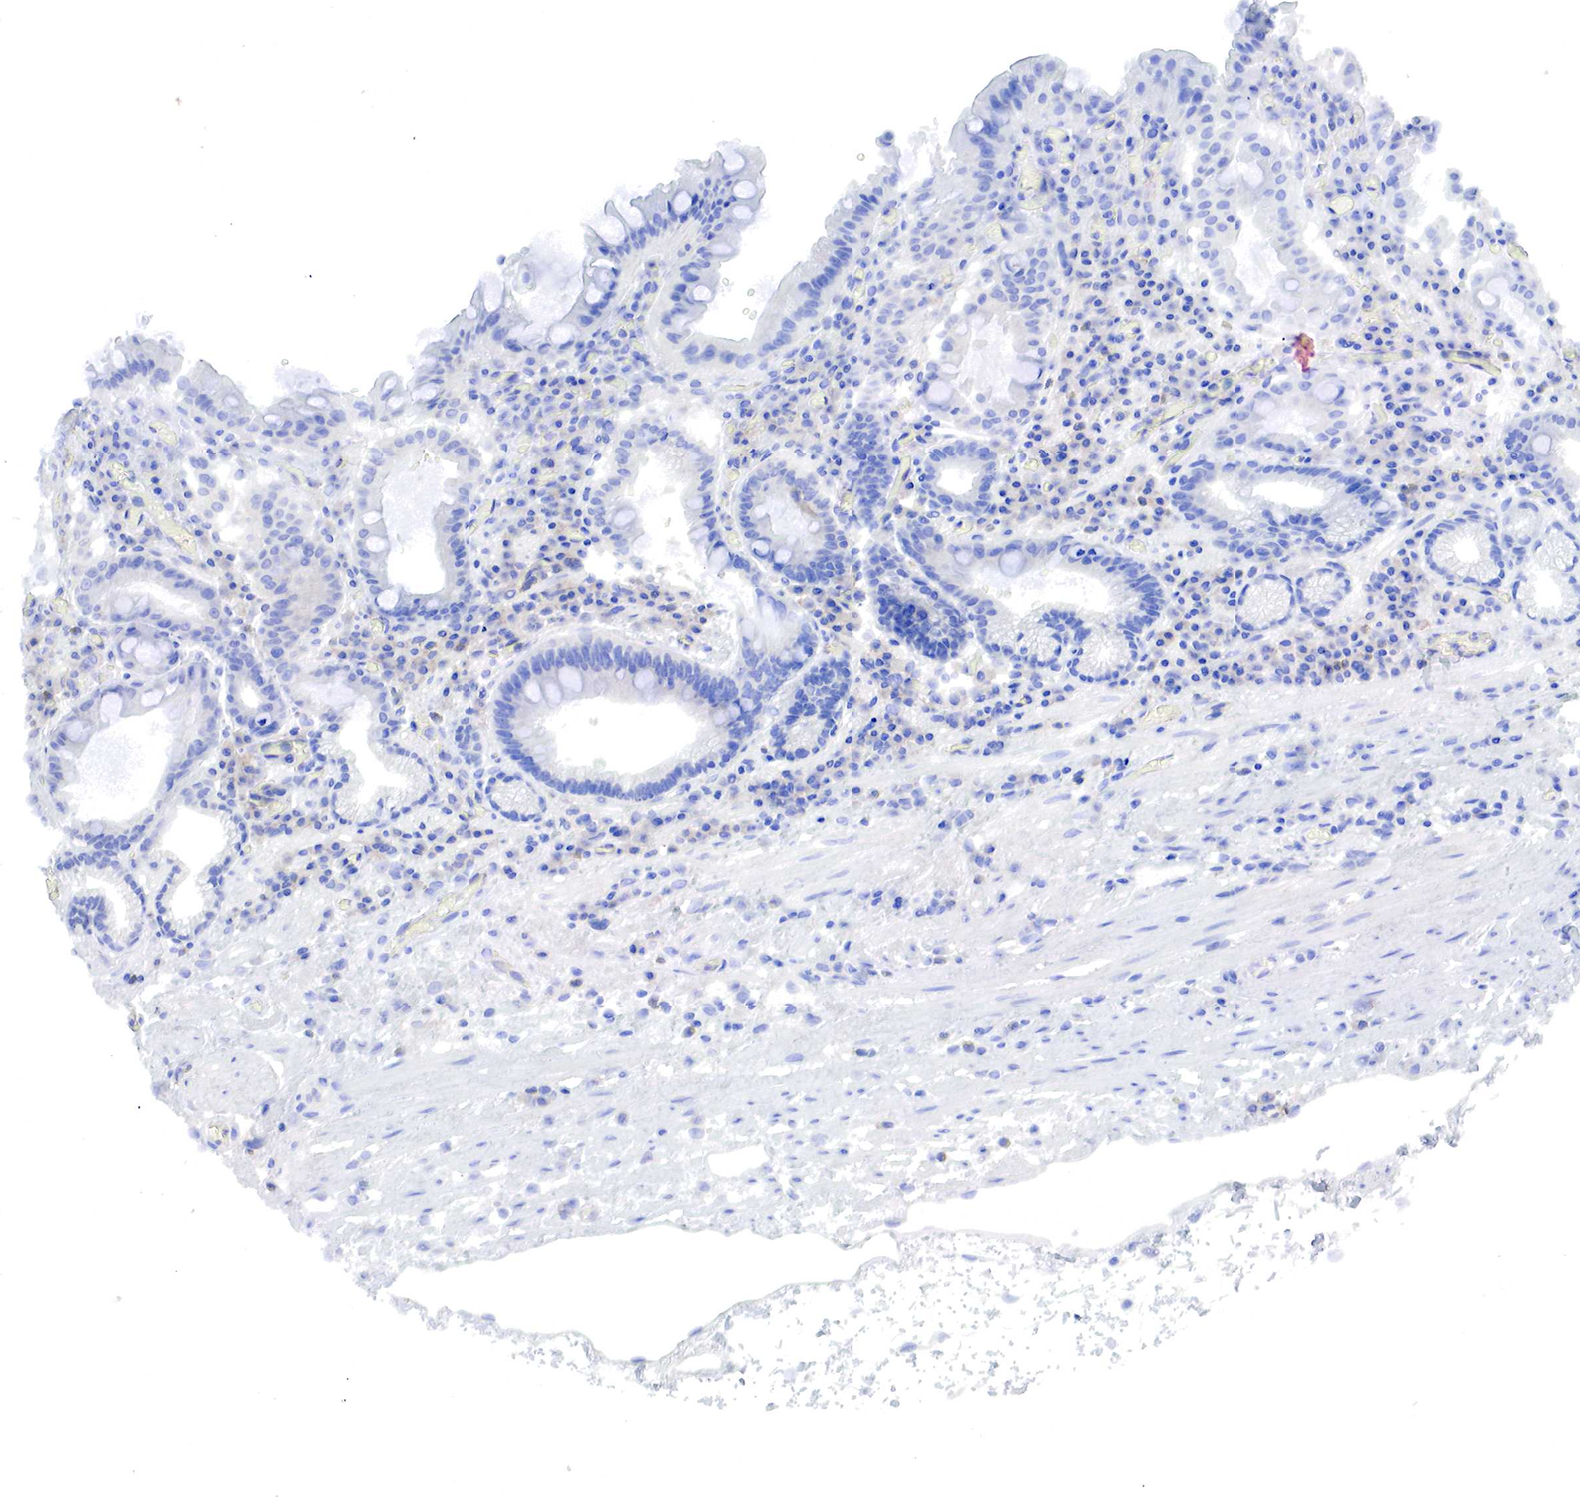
{"staining": {"intensity": "negative", "quantity": "none", "location": "none"}, "tissue": "stomach", "cell_type": "Glandular cells", "image_type": "normal", "snomed": [{"axis": "morphology", "description": "Normal tissue, NOS"}, {"axis": "topography", "description": "Stomach, lower"}, {"axis": "topography", "description": "Duodenum"}], "caption": "Normal stomach was stained to show a protein in brown. There is no significant expression in glandular cells.", "gene": "MSN", "patient": {"sex": "male", "age": 84}}